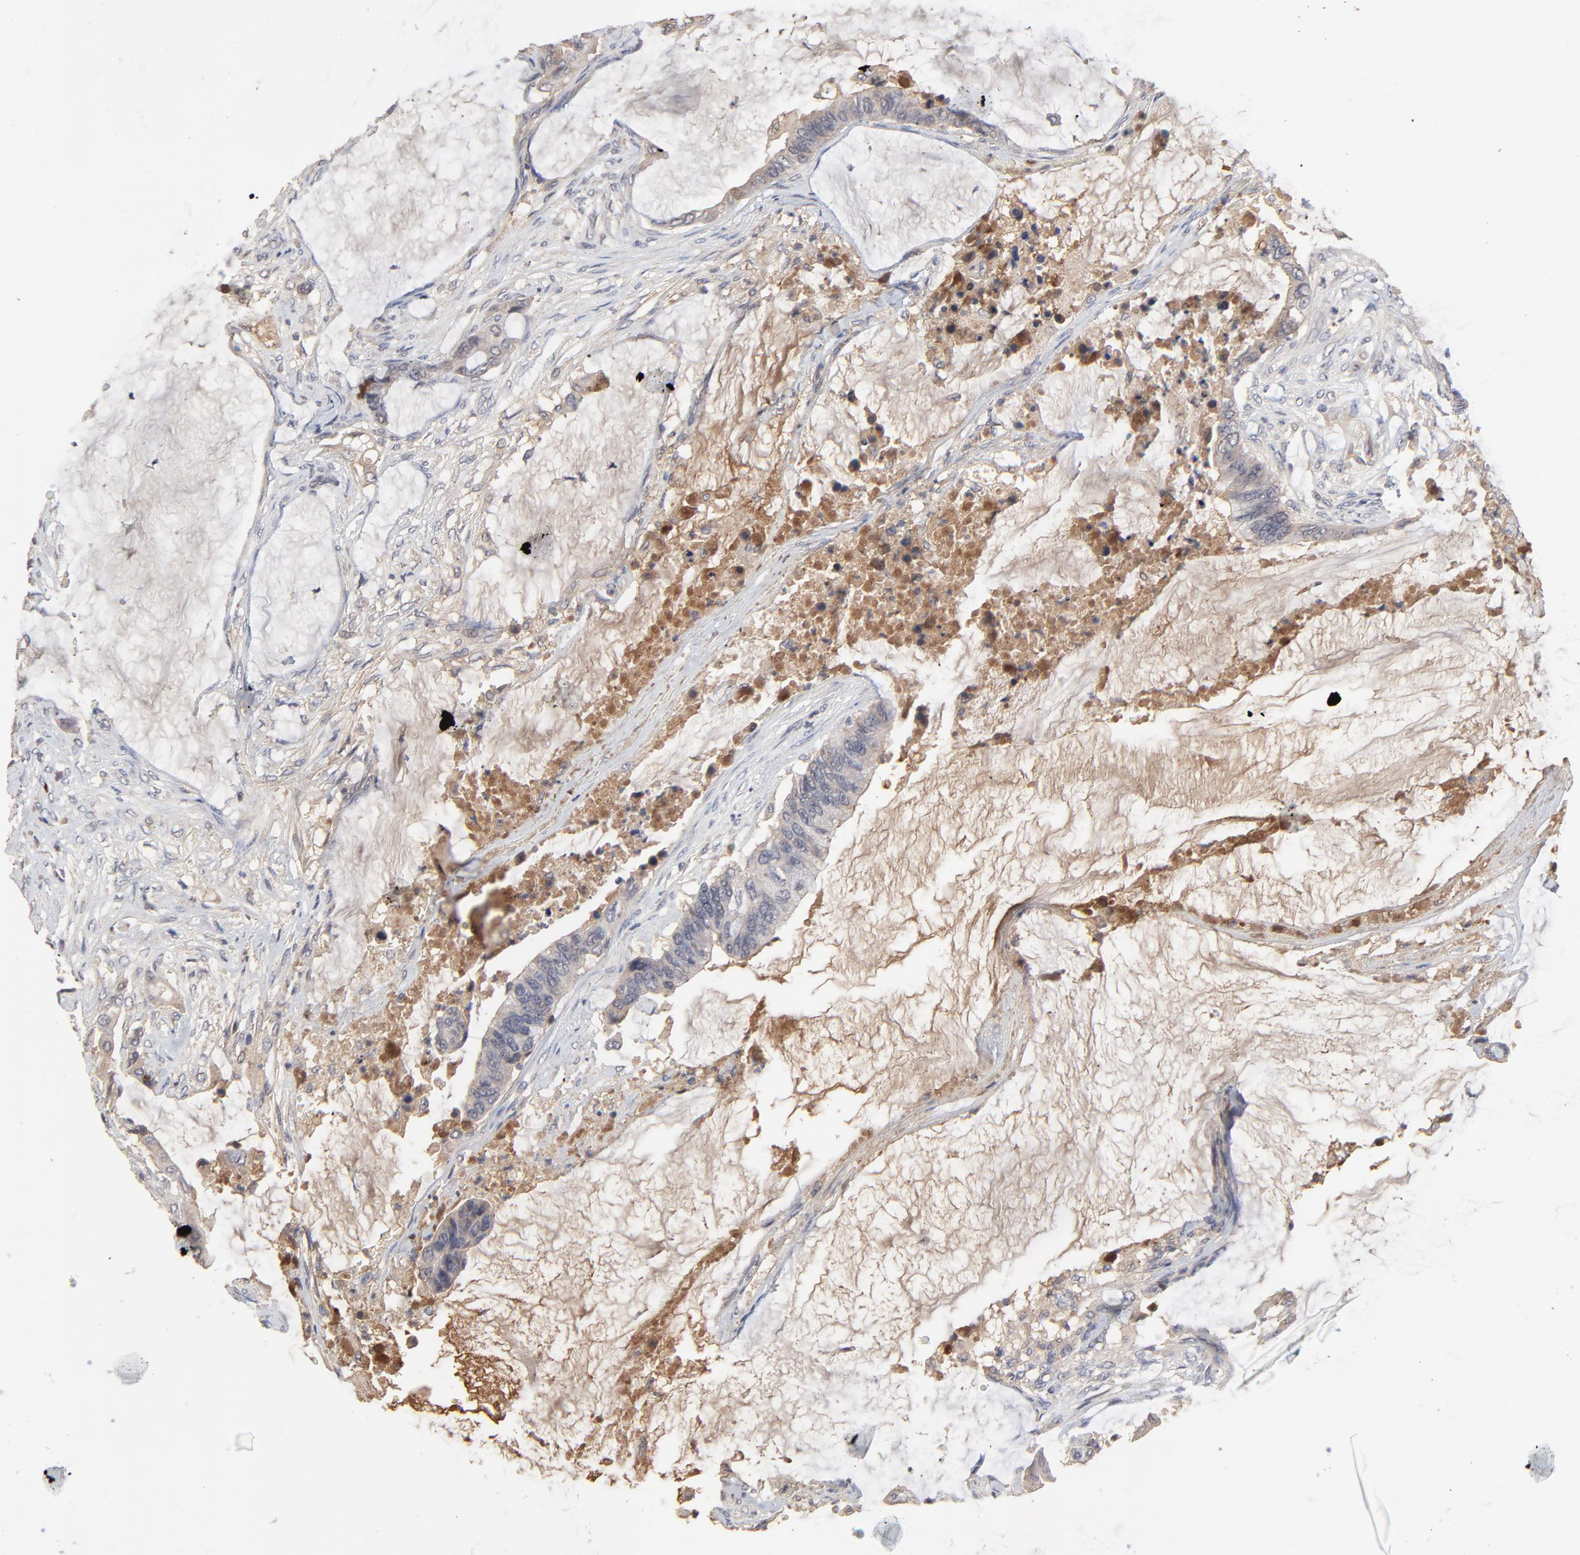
{"staining": {"intensity": "weak", "quantity": ">75%", "location": "cytoplasmic/membranous"}, "tissue": "colorectal cancer", "cell_type": "Tumor cells", "image_type": "cancer", "snomed": [{"axis": "morphology", "description": "Adenocarcinoma, NOS"}, {"axis": "topography", "description": "Rectum"}], "caption": "Colorectal cancer (adenocarcinoma) tissue demonstrates weak cytoplasmic/membranous expression in approximately >75% of tumor cells The protein is stained brown, and the nuclei are stained in blue (DAB IHC with brightfield microscopy, high magnification).", "gene": "VPREB3", "patient": {"sex": "female", "age": 59}}